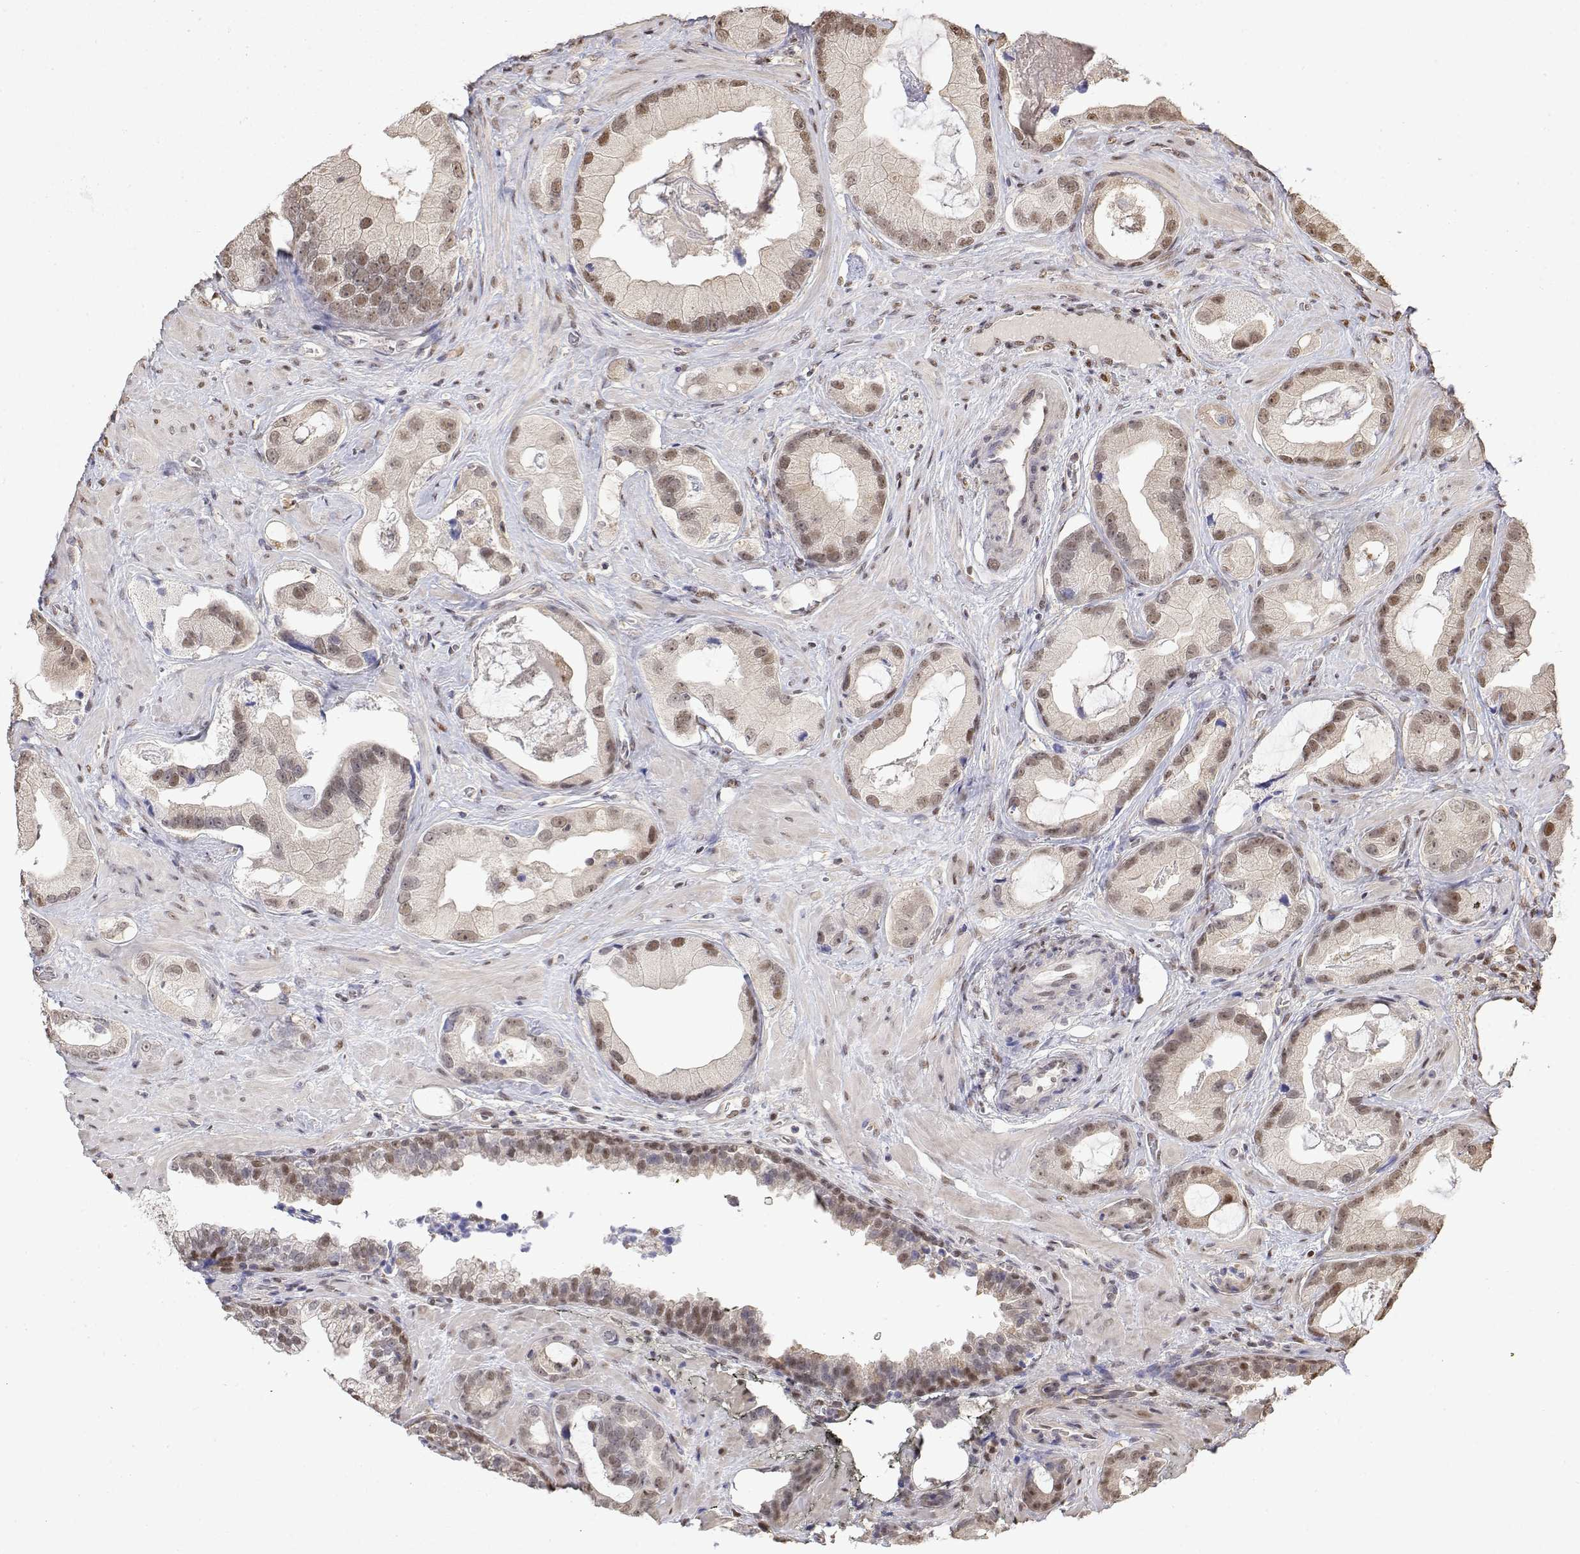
{"staining": {"intensity": "weak", "quantity": ">75%", "location": "nuclear"}, "tissue": "prostate cancer", "cell_type": "Tumor cells", "image_type": "cancer", "snomed": [{"axis": "morphology", "description": "Adenocarcinoma, Low grade"}, {"axis": "topography", "description": "Prostate"}], "caption": "This is a photomicrograph of IHC staining of prostate low-grade adenocarcinoma, which shows weak staining in the nuclear of tumor cells.", "gene": "TPI1", "patient": {"sex": "male", "age": 62}}